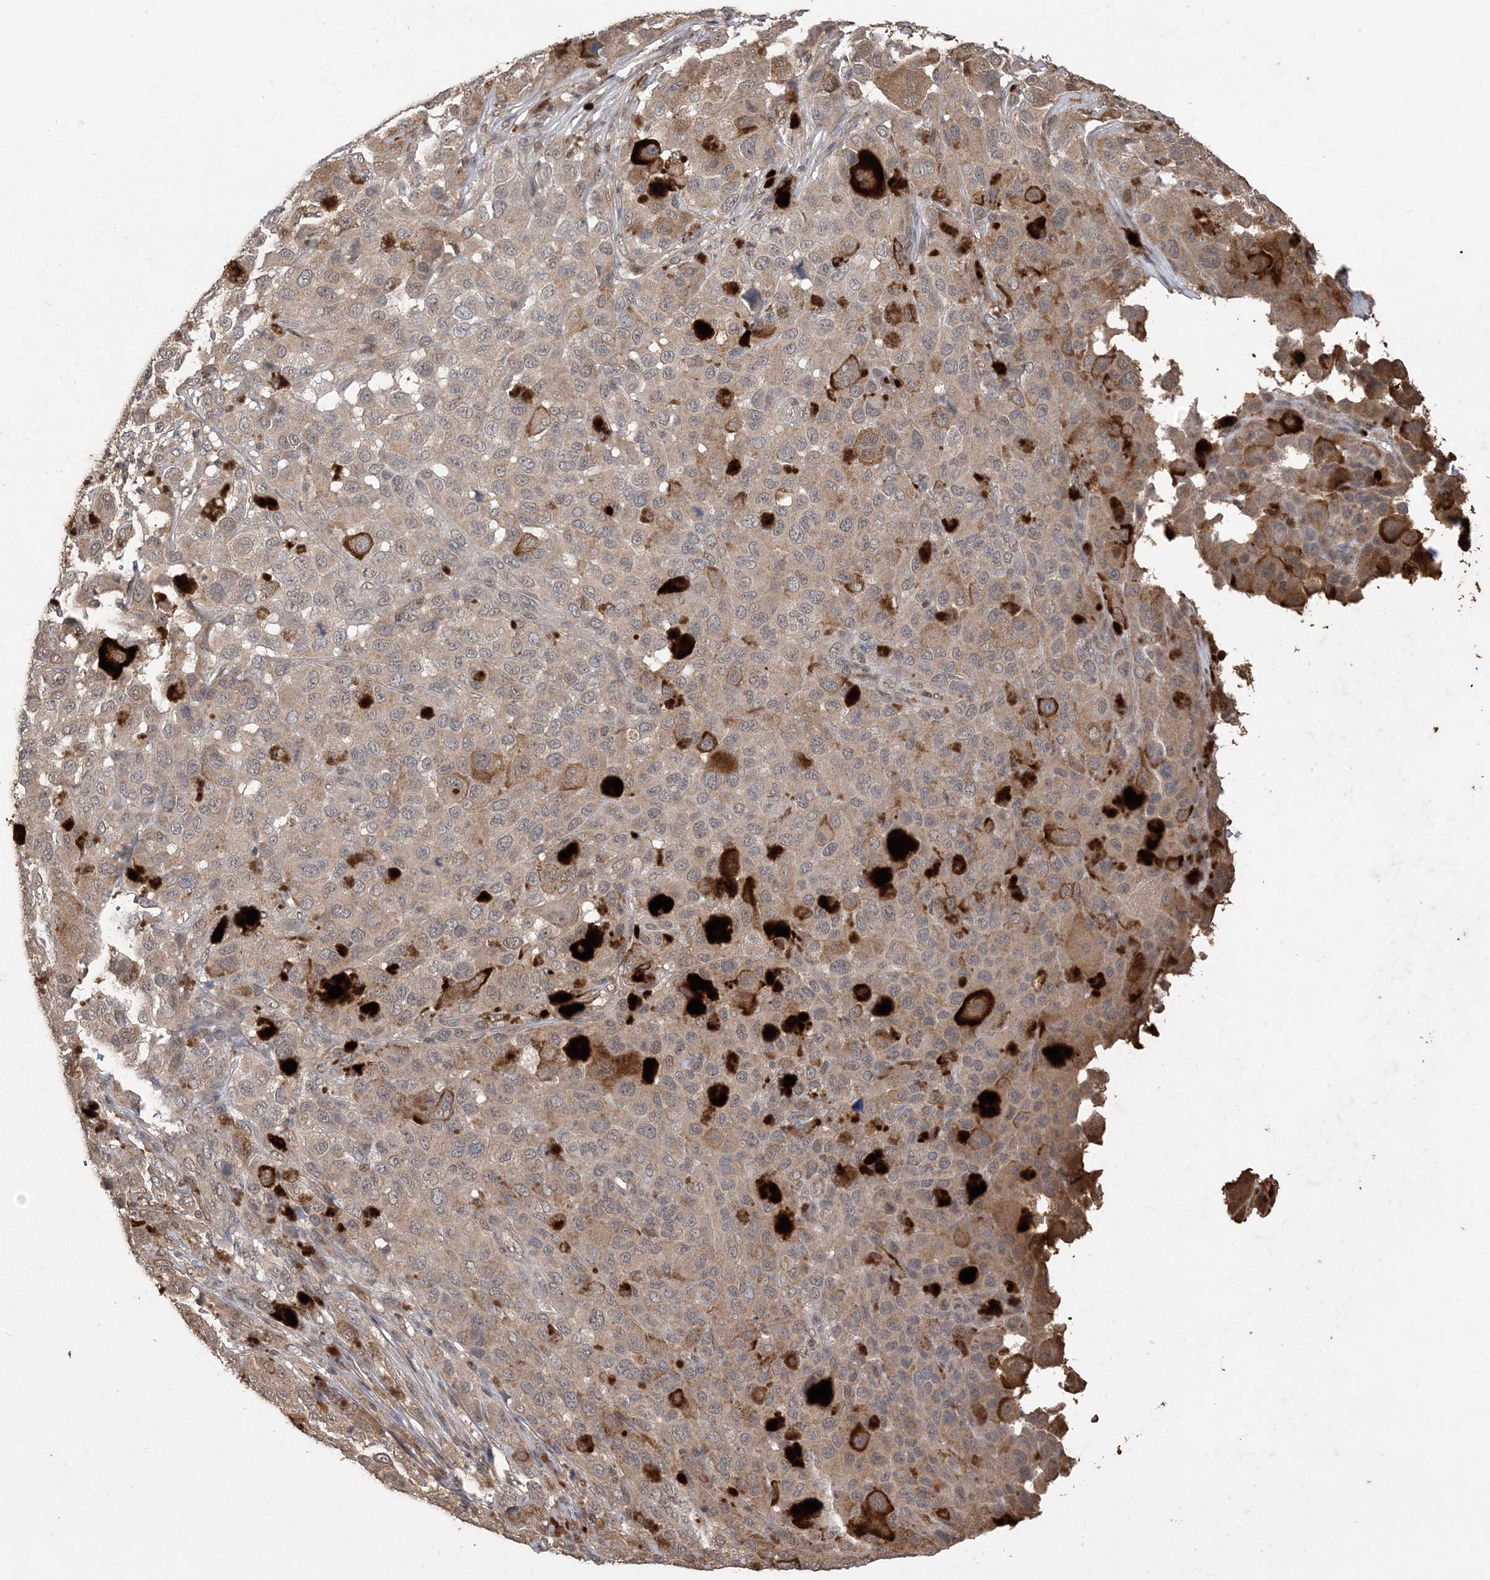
{"staining": {"intensity": "weak", "quantity": "25%-75%", "location": "cytoplasmic/membranous"}, "tissue": "melanoma", "cell_type": "Tumor cells", "image_type": "cancer", "snomed": [{"axis": "morphology", "description": "Malignant melanoma, NOS"}, {"axis": "topography", "description": "Skin"}], "caption": "A histopathology image showing weak cytoplasmic/membranous positivity in approximately 25%-75% of tumor cells in malignant melanoma, as visualized by brown immunohistochemical staining.", "gene": "ZBTB7A", "patient": {"sex": "male", "age": 96}}